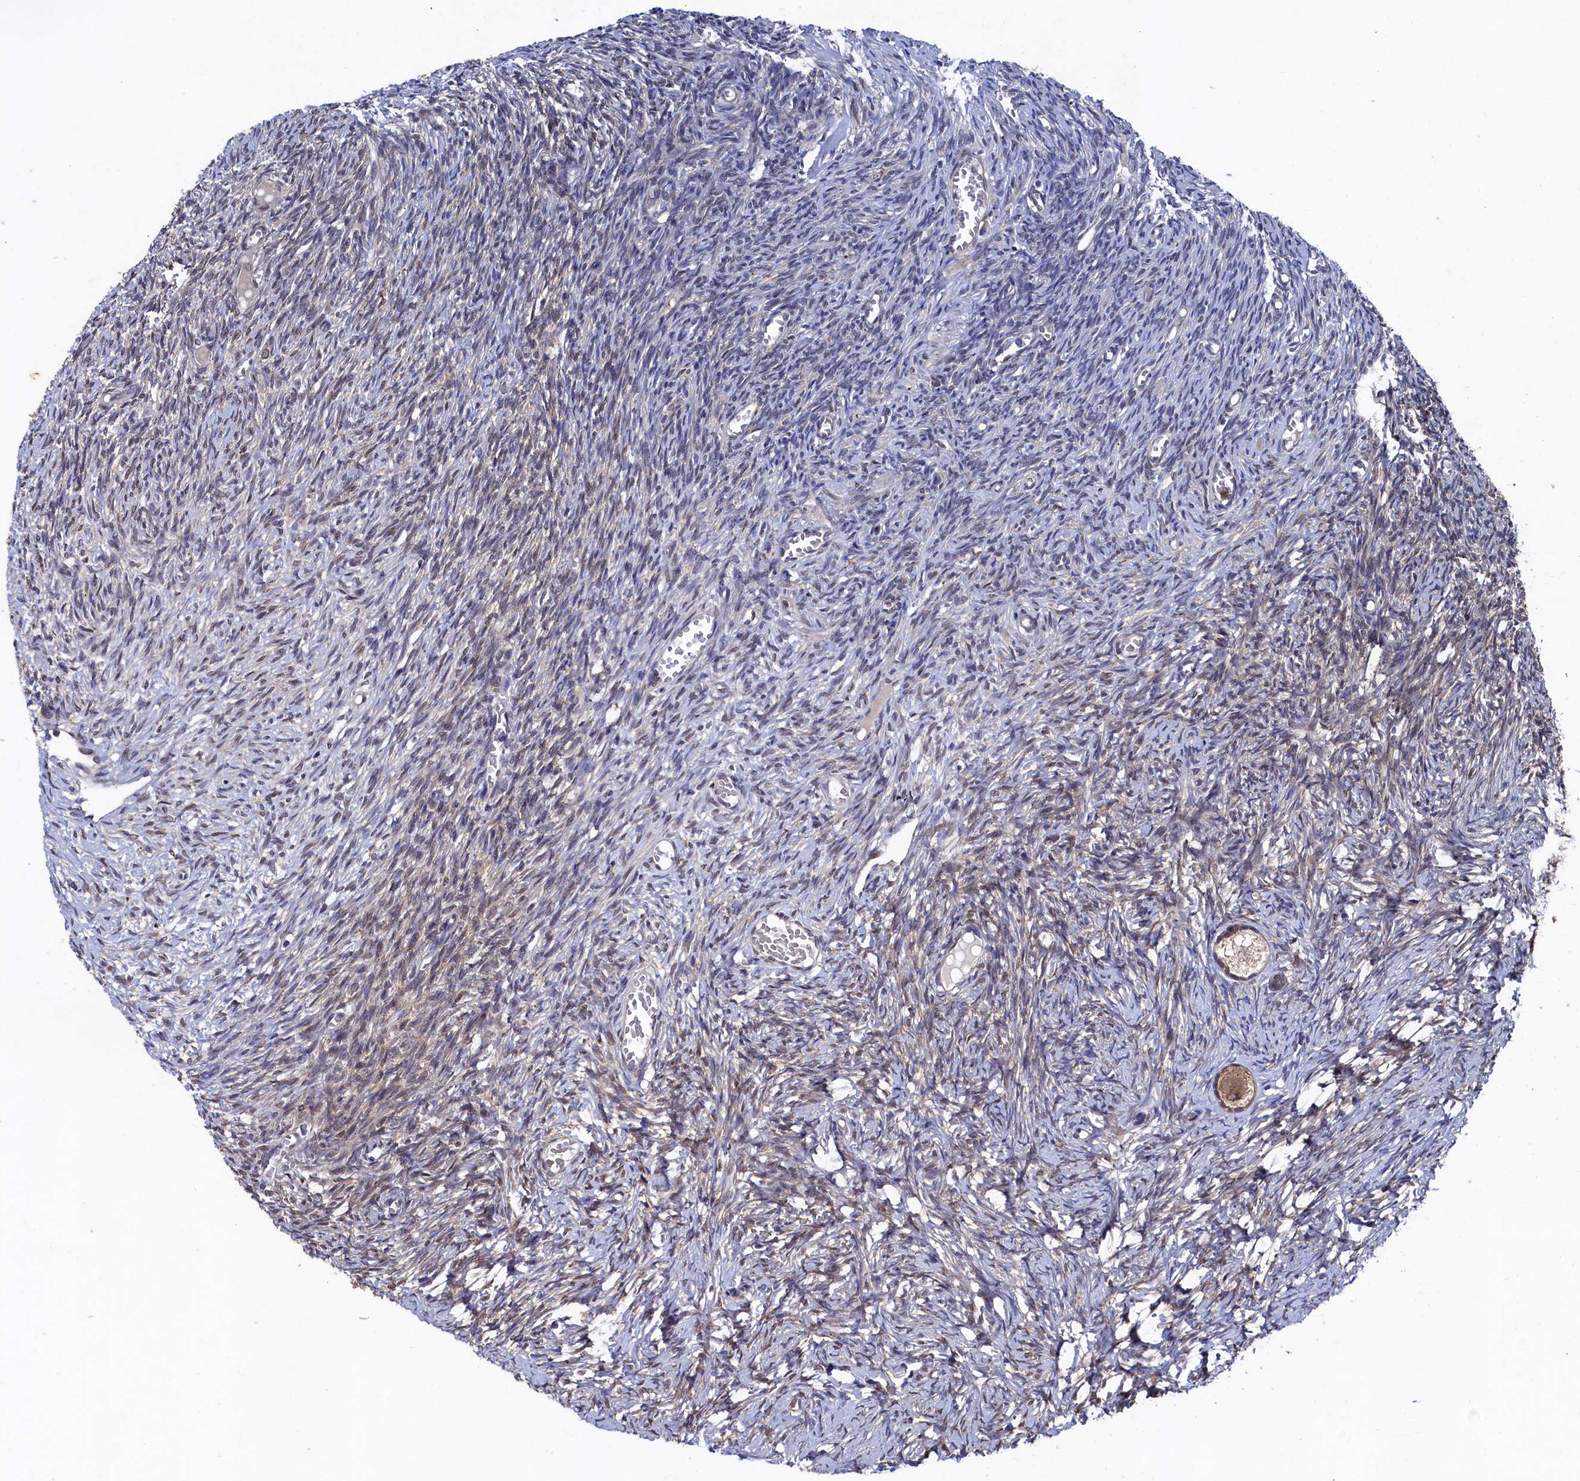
{"staining": {"intensity": "moderate", "quantity": ">75%", "location": "cytoplasmic/membranous,nuclear"}, "tissue": "ovary", "cell_type": "Follicle cells", "image_type": "normal", "snomed": [{"axis": "morphology", "description": "Normal tissue, NOS"}, {"axis": "topography", "description": "Ovary"}], "caption": "This image reveals immunohistochemistry staining of unremarkable ovary, with medium moderate cytoplasmic/membranous,nuclear positivity in about >75% of follicle cells.", "gene": "RNH1", "patient": {"sex": "female", "age": 27}}